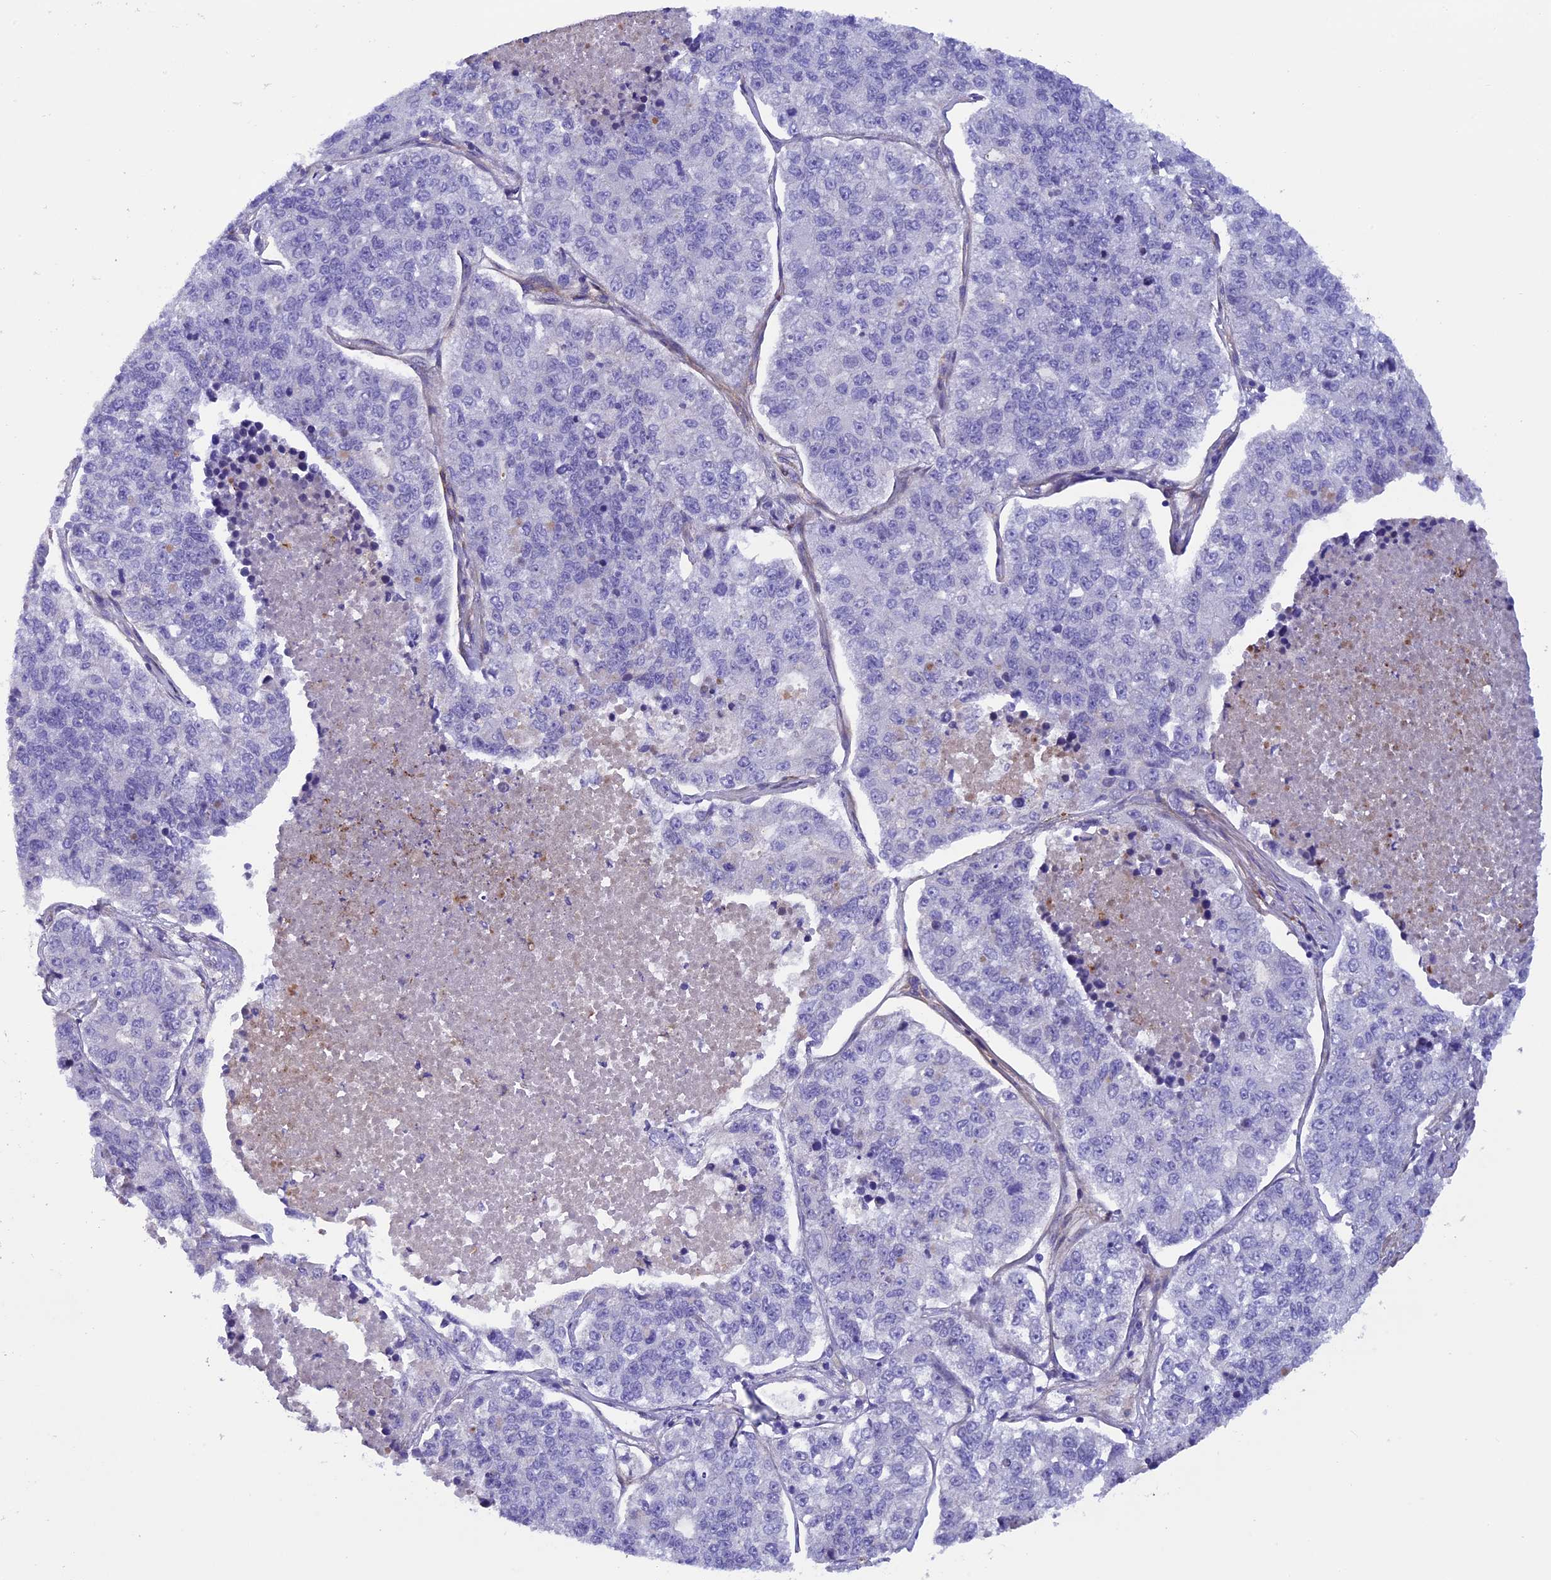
{"staining": {"intensity": "negative", "quantity": "none", "location": "none"}, "tissue": "lung cancer", "cell_type": "Tumor cells", "image_type": "cancer", "snomed": [{"axis": "morphology", "description": "Adenocarcinoma, NOS"}, {"axis": "topography", "description": "Lung"}], "caption": "The histopathology image displays no staining of tumor cells in adenocarcinoma (lung).", "gene": "LOXL1", "patient": {"sex": "male", "age": 49}}